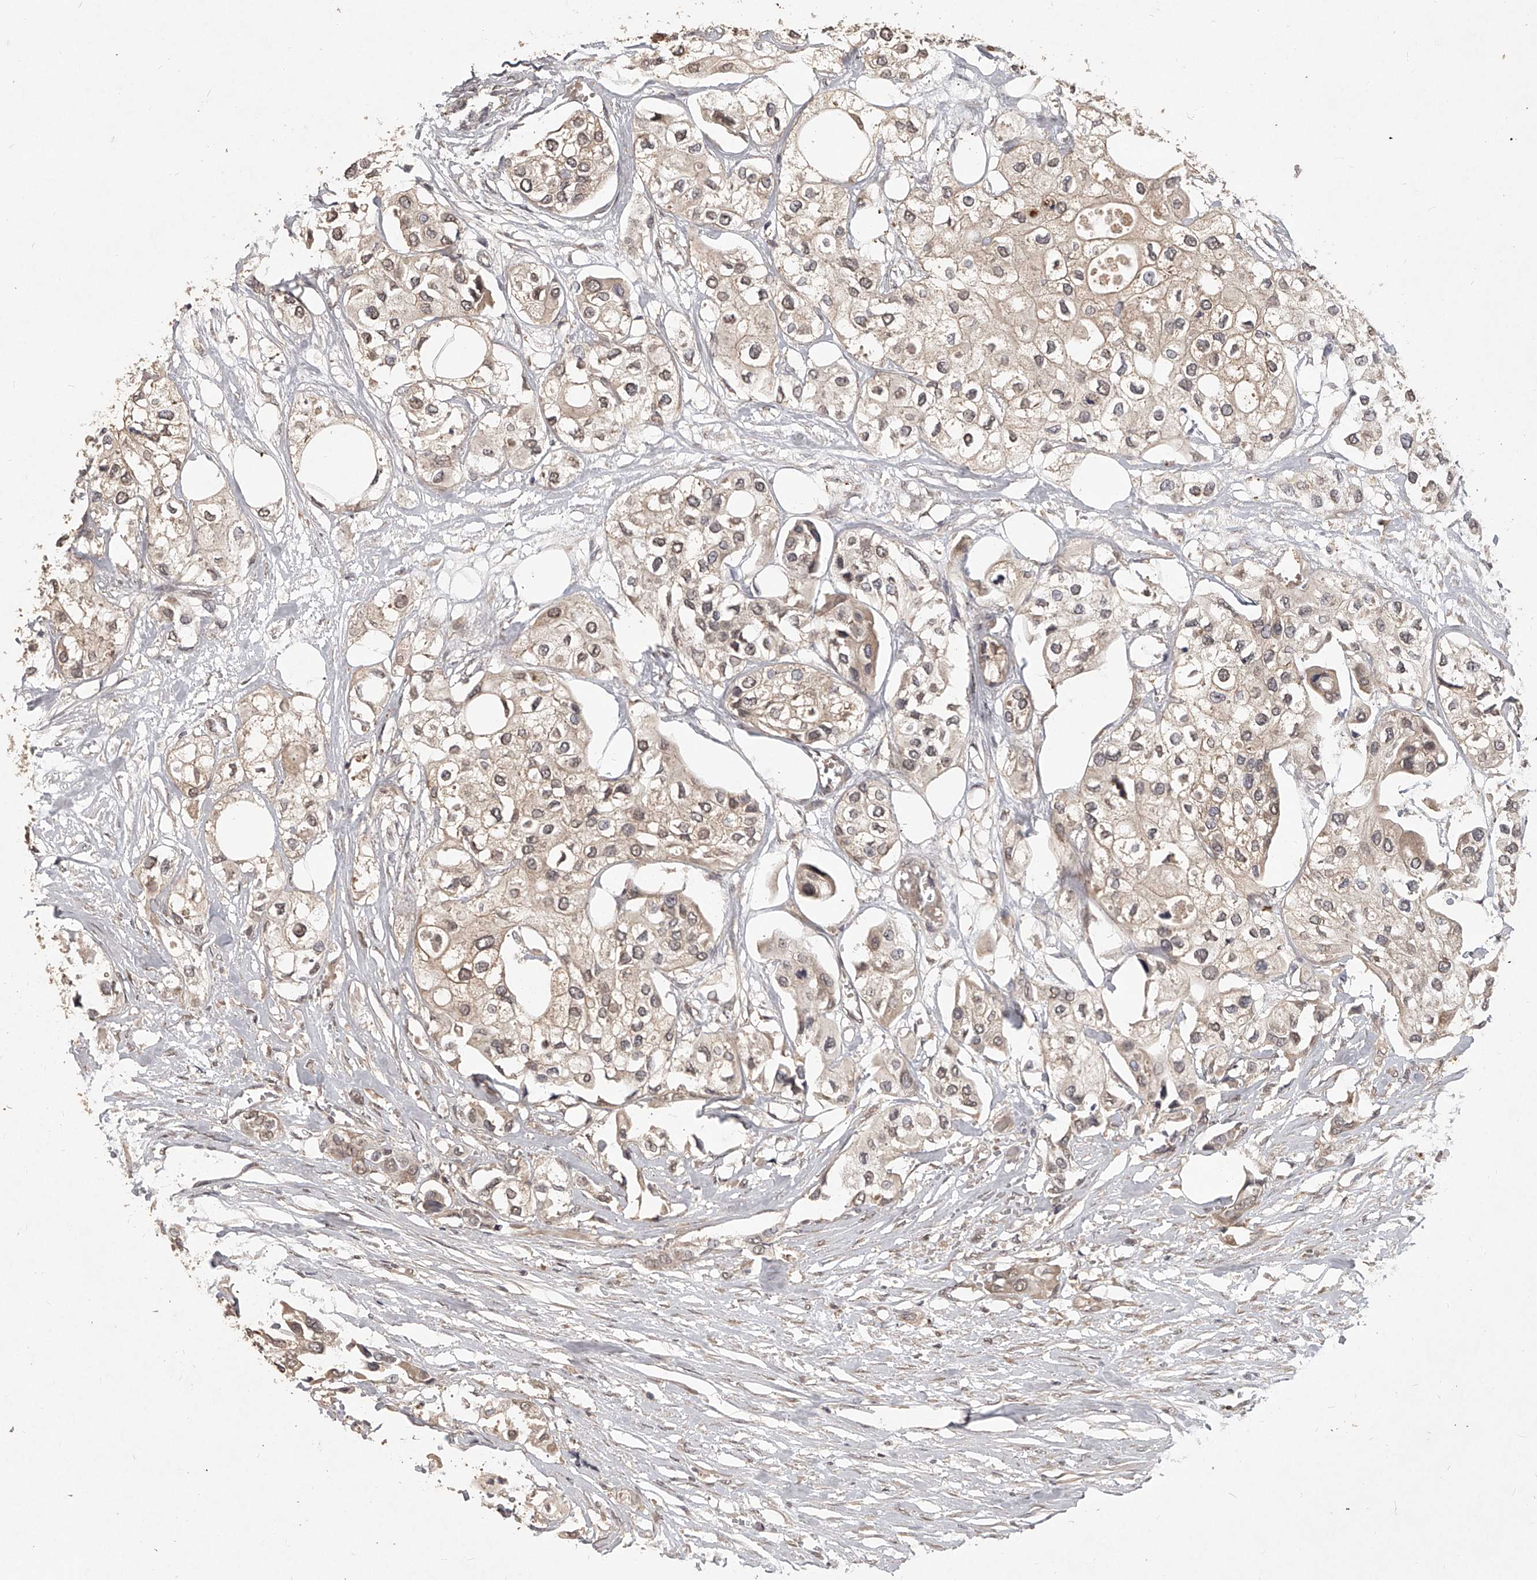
{"staining": {"intensity": "weak", "quantity": "25%-75%", "location": "cytoplasmic/membranous,nuclear"}, "tissue": "urothelial cancer", "cell_type": "Tumor cells", "image_type": "cancer", "snomed": [{"axis": "morphology", "description": "Urothelial carcinoma, High grade"}, {"axis": "topography", "description": "Urinary bladder"}], "caption": "Weak cytoplasmic/membranous and nuclear protein staining is present in about 25%-75% of tumor cells in urothelial cancer.", "gene": "SLC37A1", "patient": {"sex": "male", "age": 64}}